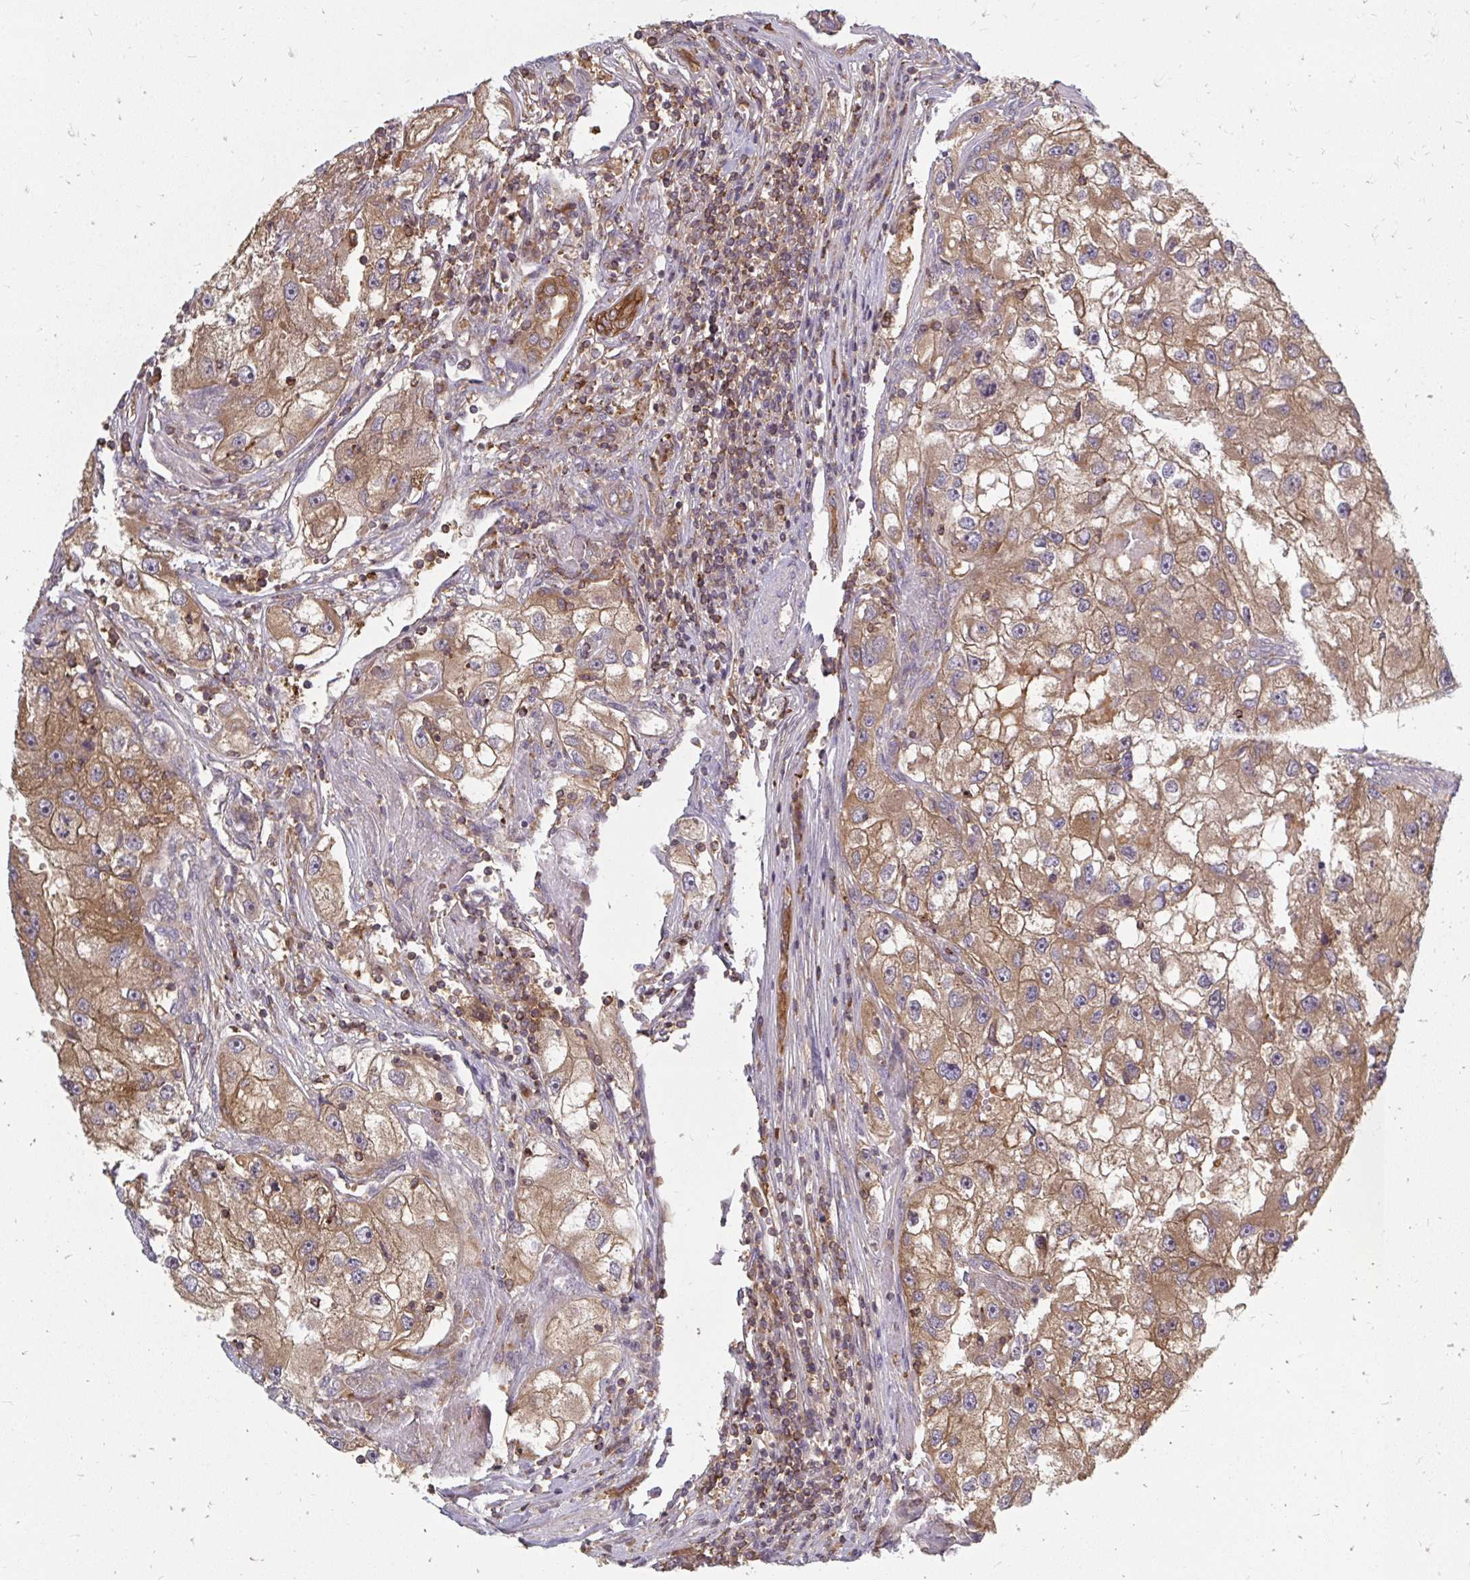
{"staining": {"intensity": "moderate", "quantity": ">75%", "location": "cytoplasmic/membranous"}, "tissue": "renal cancer", "cell_type": "Tumor cells", "image_type": "cancer", "snomed": [{"axis": "morphology", "description": "Adenocarcinoma, NOS"}, {"axis": "topography", "description": "Kidney"}], "caption": "The image exhibits staining of adenocarcinoma (renal), revealing moderate cytoplasmic/membranous protein positivity (brown color) within tumor cells.", "gene": "ZNF285", "patient": {"sex": "male", "age": 63}}